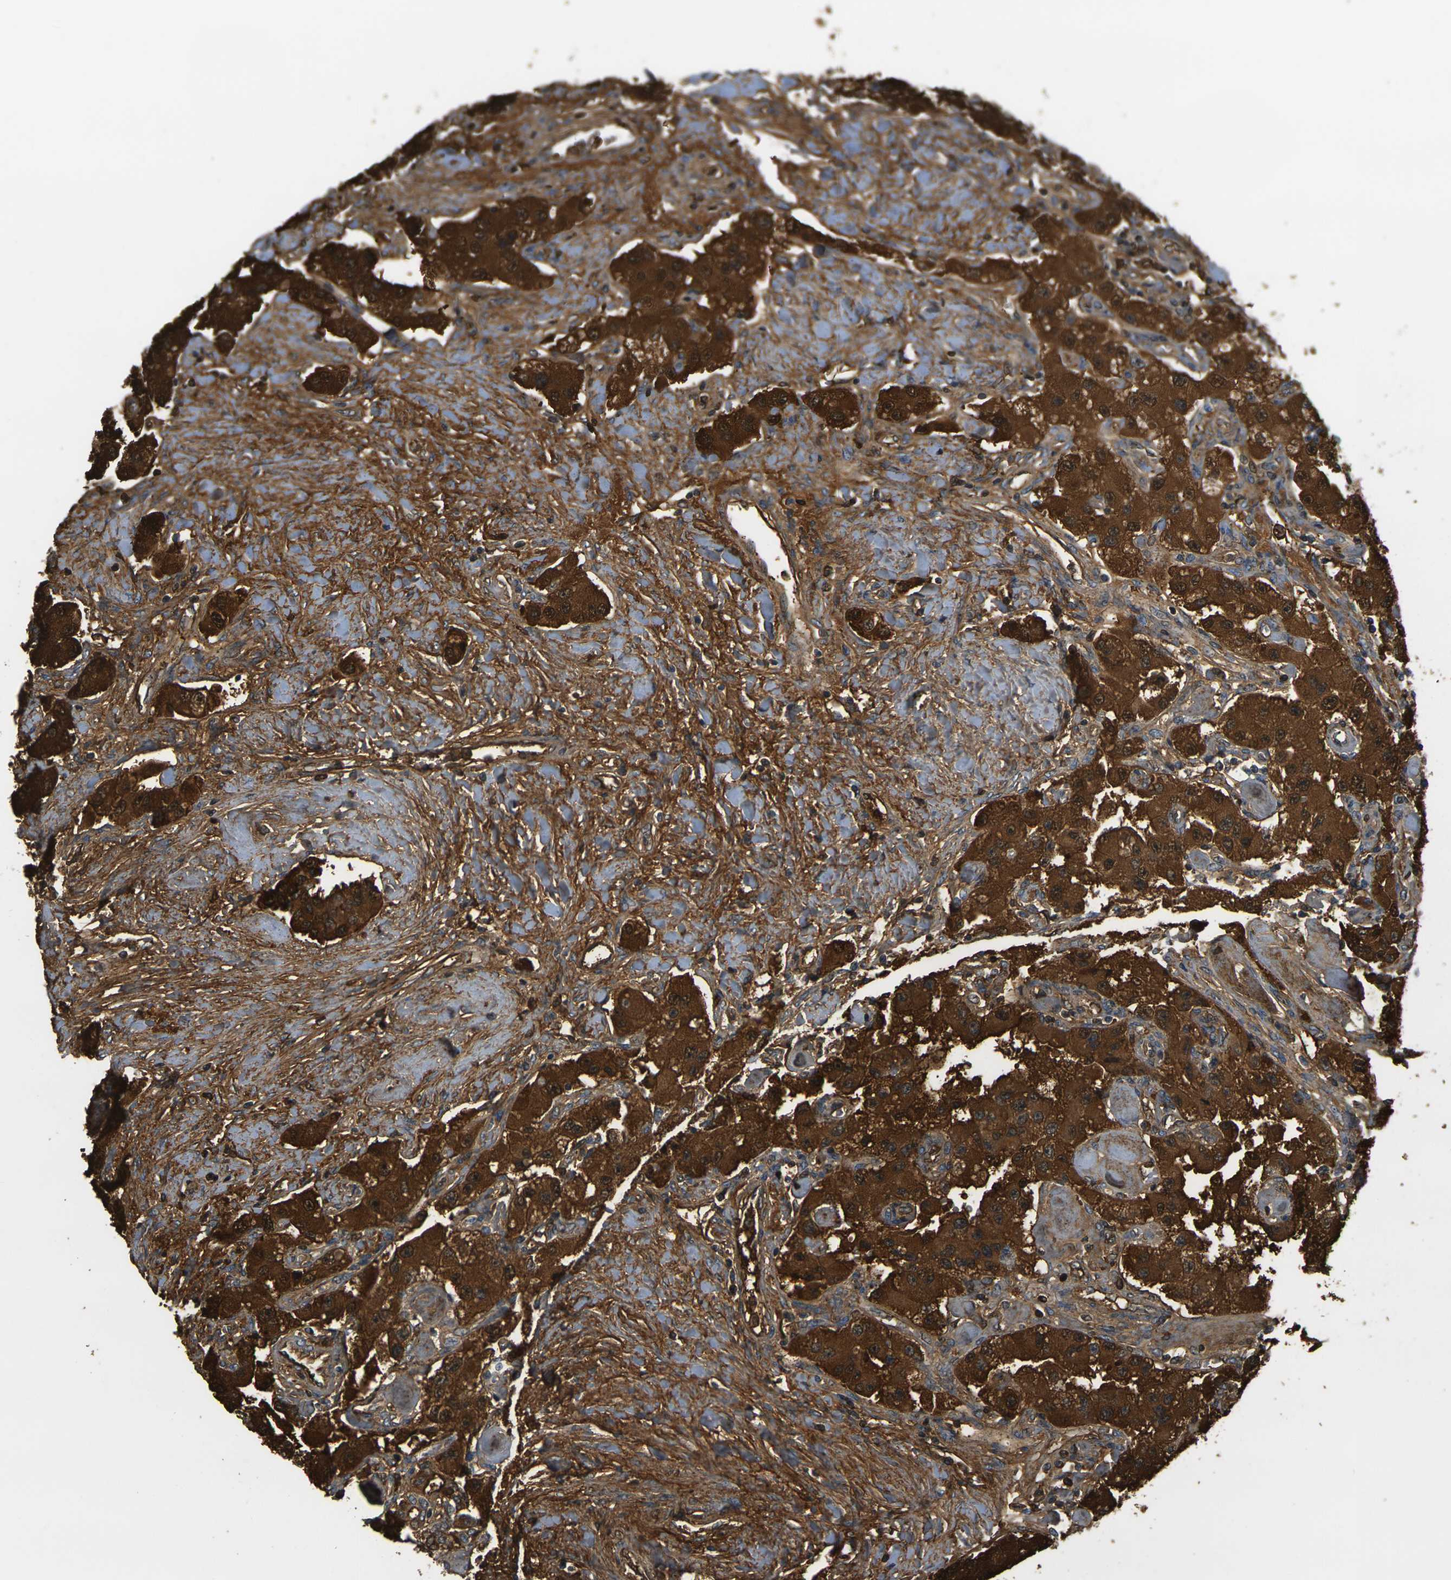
{"staining": {"intensity": "strong", "quantity": ">75%", "location": "cytoplasmic/membranous"}, "tissue": "carcinoid", "cell_type": "Tumor cells", "image_type": "cancer", "snomed": [{"axis": "morphology", "description": "Carcinoid, malignant, NOS"}, {"axis": "topography", "description": "Pancreas"}], "caption": "Protein expression analysis of carcinoid (malignant) reveals strong cytoplasmic/membranous expression in approximately >75% of tumor cells.", "gene": "PLCD1", "patient": {"sex": "male", "age": 41}}